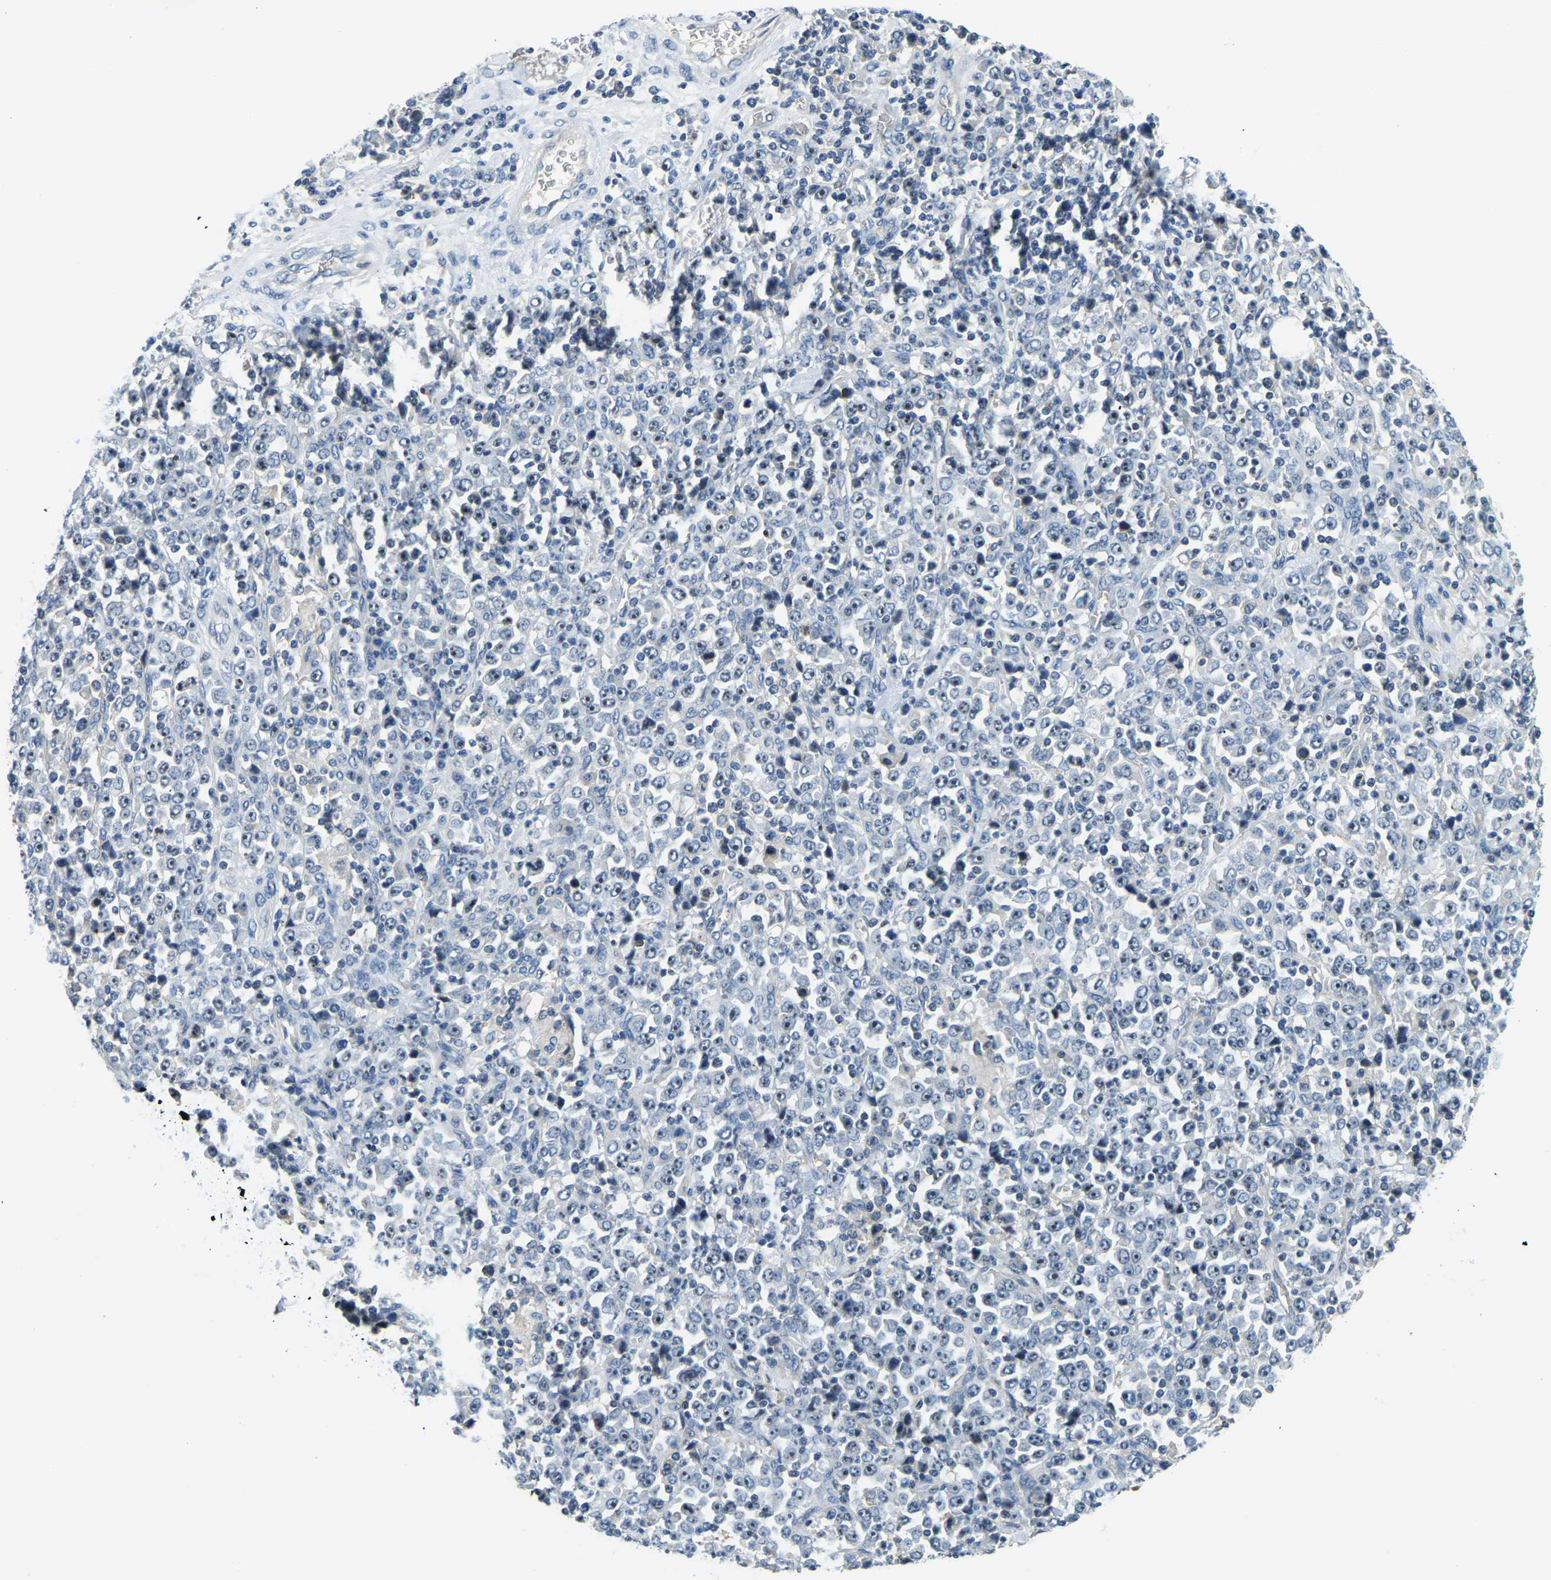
{"staining": {"intensity": "weak", "quantity": "<25%", "location": "nuclear"}, "tissue": "stomach cancer", "cell_type": "Tumor cells", "image_type": "cancer", "snomed": [{"axis": "morphology", "description": "Normal tissue, NOS"}, {"axis": "morphology", "description": "Adenocarcinoma, NOS"}, {"axis": "topography", "description": "Stomach, upper"}, {"axis": "topography", "description": "Stomach"}], "caption": "A photomicrograph of human stomach cancer (adenocarcinoma) is negative for staining in tumor cells.", "gene": "RRP1", "patient": {"sex": "male", "age": 59}}